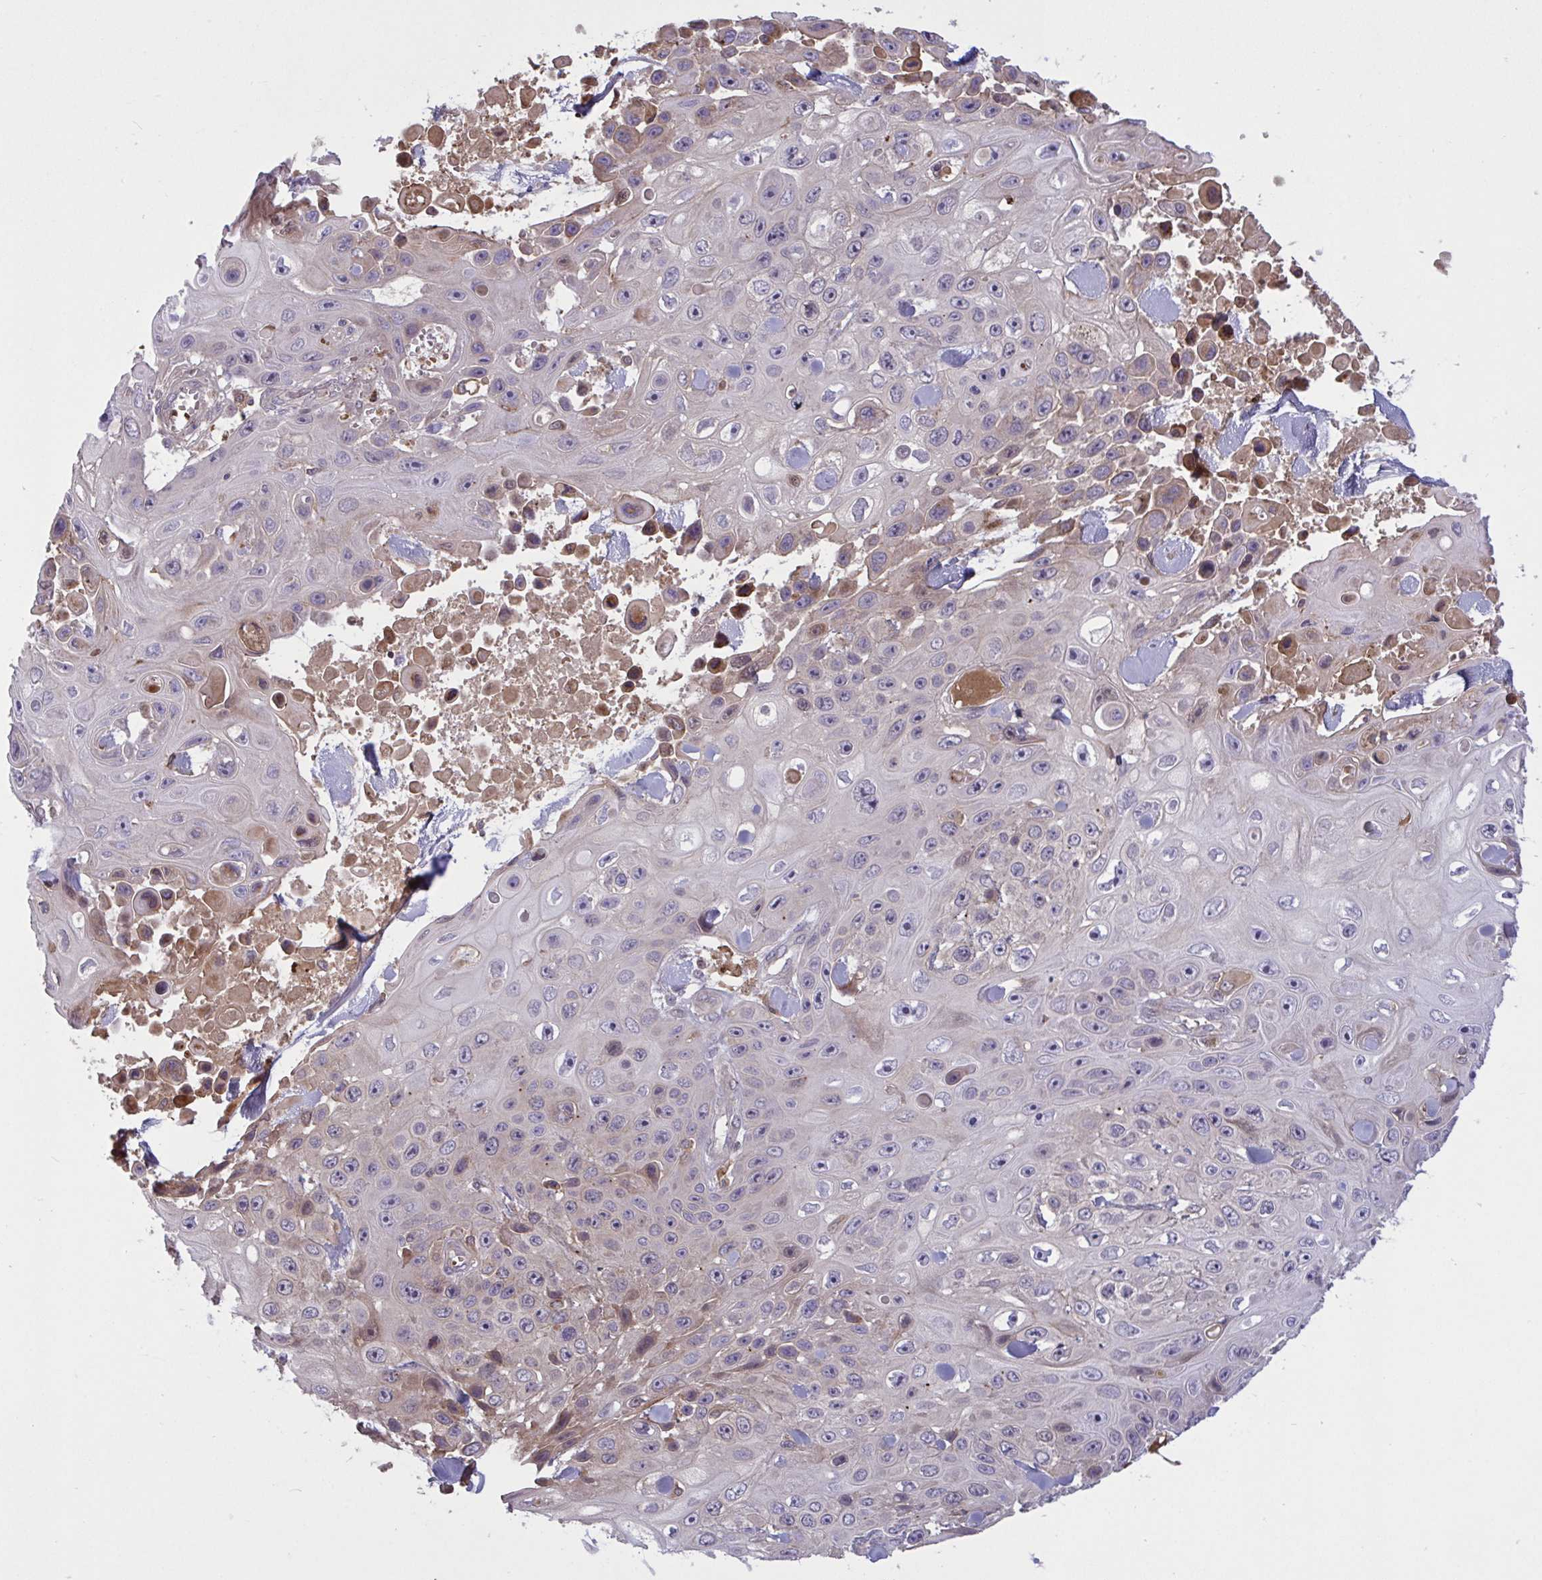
{"staining": {"intensity": "negative", "quantity": "none", "location": "none"}, "tissue": "skin cancer", "cell_type": "Tumor cells", "image_type": "cancer", "snomed": [{"axis": "morphology", "description": "Squamous cell carcinoma, NOS"}, {"axis": "topography", "description": "Skin"}], "caption": "Micrograph shows no protein positivity in tumor cells of skin cancer tissue. Brightfield microscopy of immunohistochemistry stained with DAB (3,3'-diaminobenzidine) (brown) and hematoxylin (blue), captured at high magnification.", "gene": "IL1R1", "patient": {"sex": "male", "age": 82}}